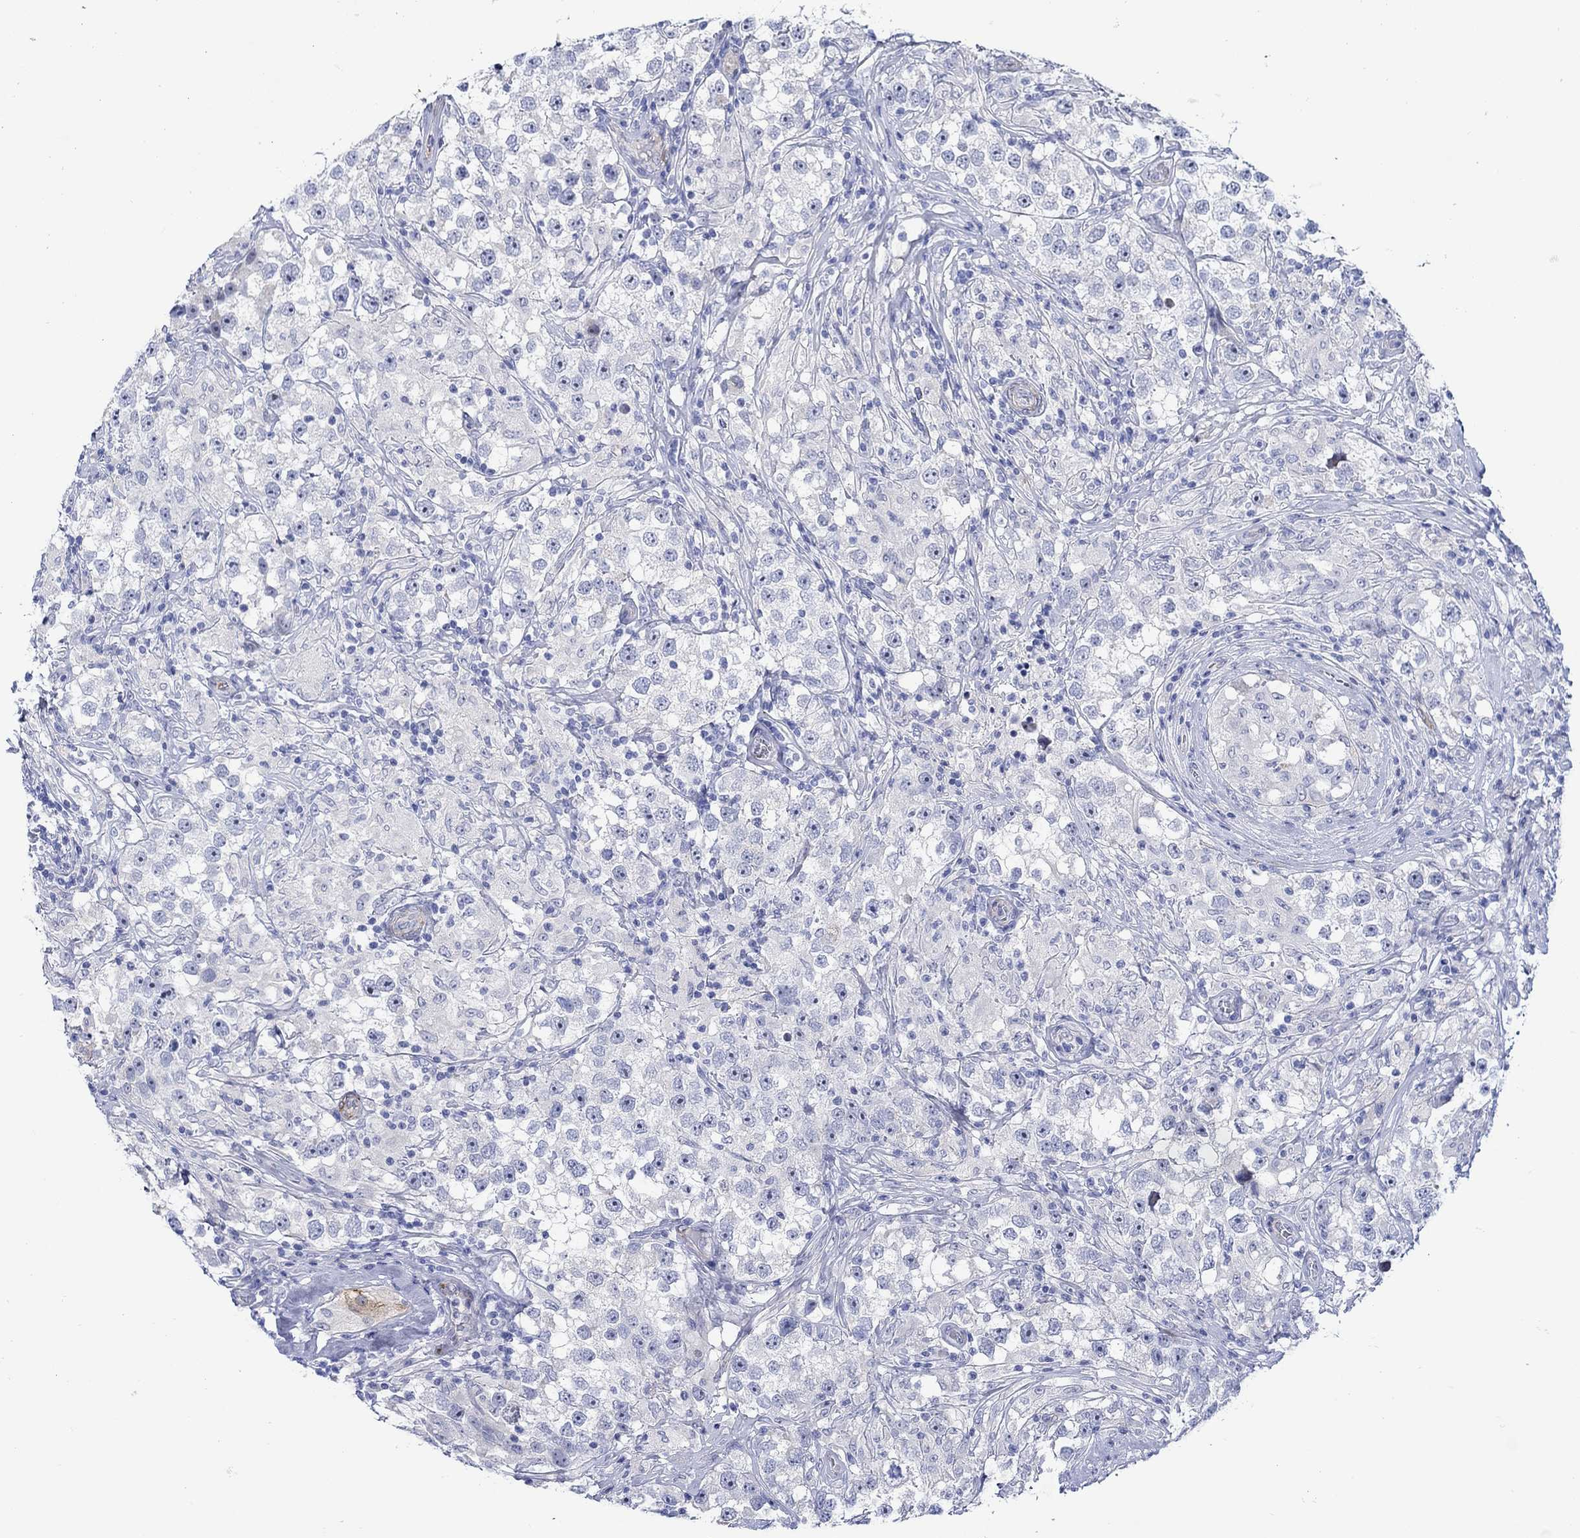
{"staining": {"intensity": "negative", "quantity": "none", "location": "none"}, "tissue": "testis cancer", "cell_type": "Tumor cells", "image_type": "cancer", "snomed": [{"axis": "morphology", "description": "Seminoma, NOS"}, {"axis": "topography", "description": "Testis"}], "caption": "This is a micrograph of immunohistochemistry staining of testis cancer (seminoma), which shows no expression in tumor cells. (DAB (3,3'-diaminobenzidine) immunohistochemistry with hematoxylin counter stain).", "gene": "KSR2", "patient": {"sex": "male", "age": 46}}